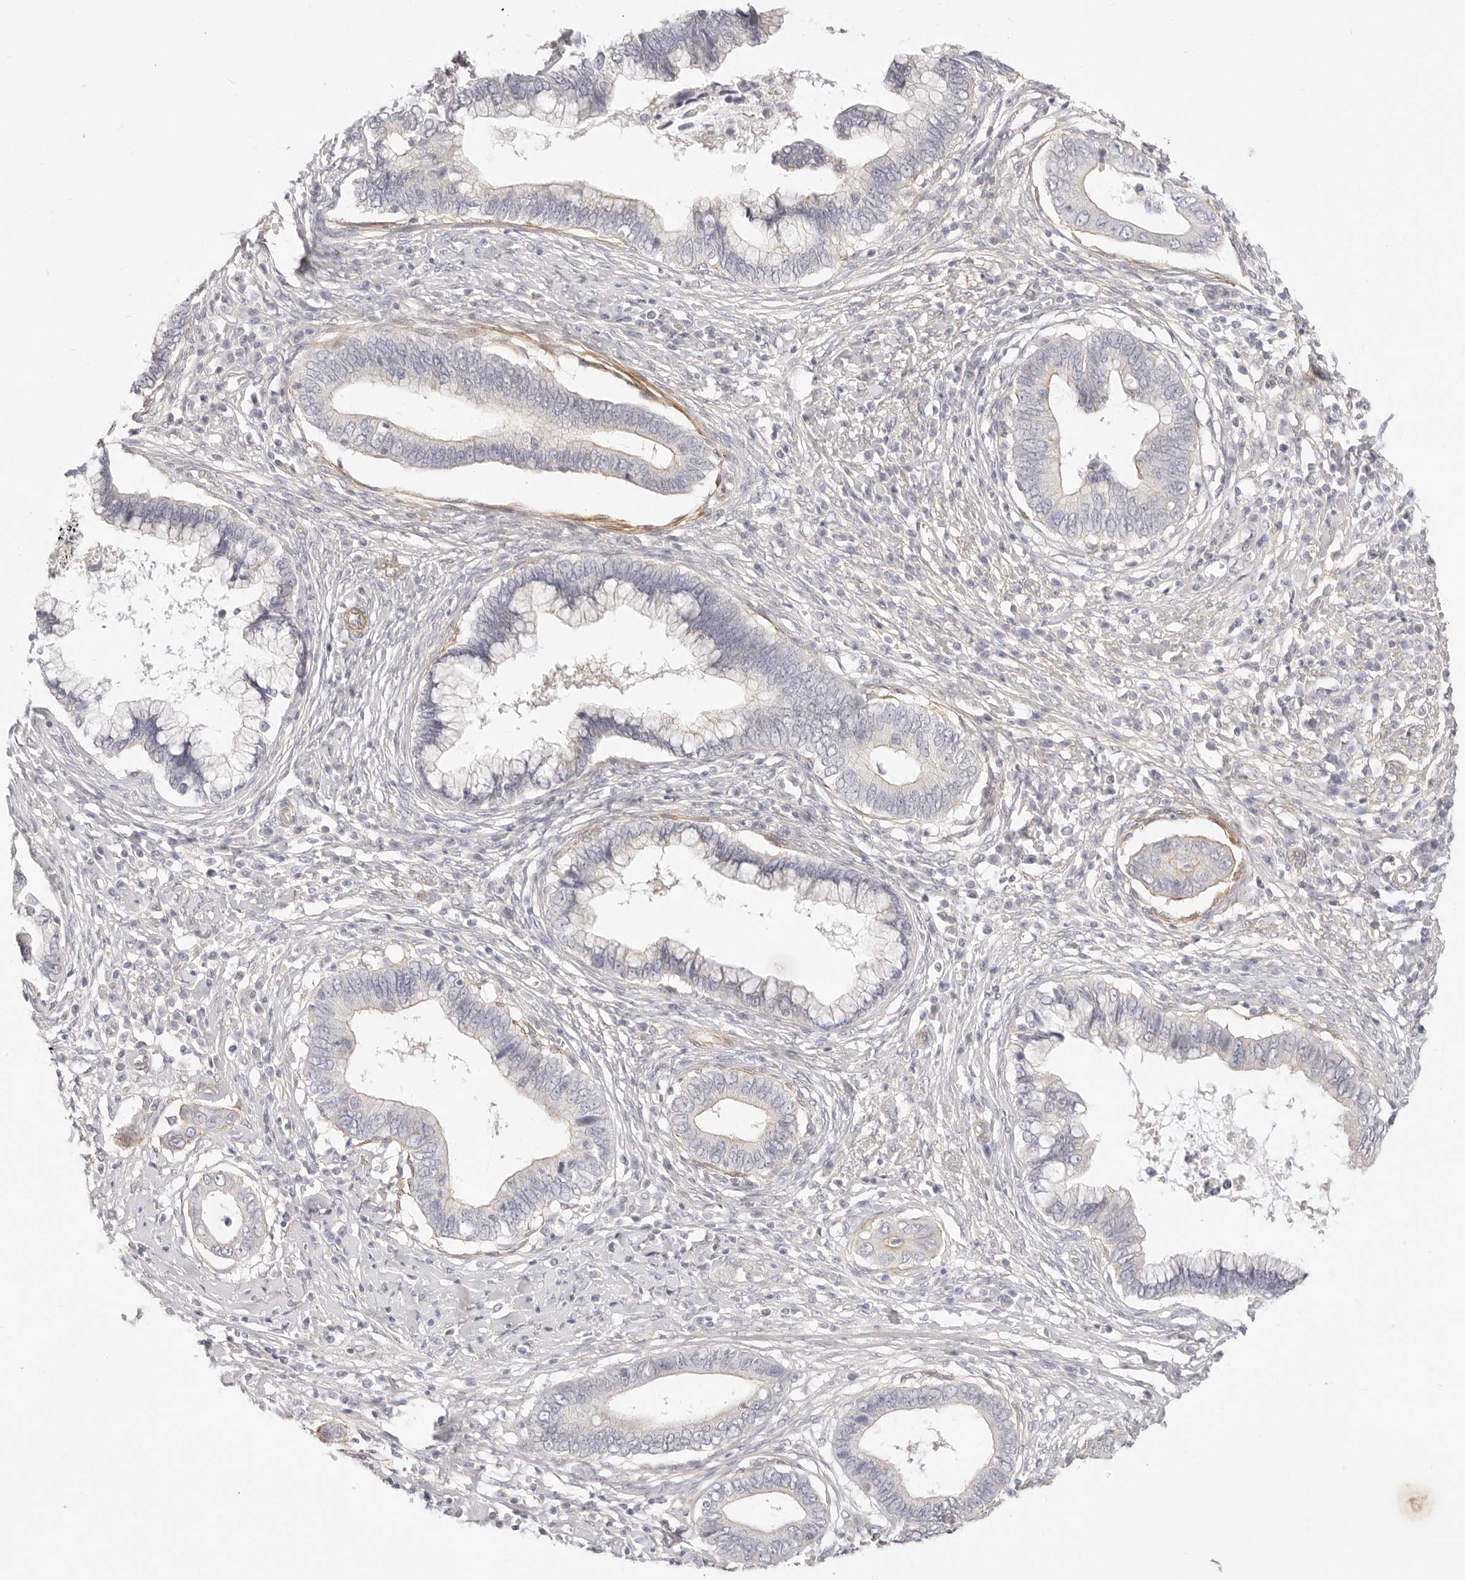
{"staining": {"intensity": "negative", "quantity": "none", "location": "none"}, "tissue": "cervical cancer", "cell_type": "Tumor cells", "image_type": "cancer", "snomed": [{"axis": "morphology", "description": "Adenocarcinoma, NOS"}, {"axis": "topography", "description": "Cervix"}], "caption": "A photomicrograph of human cervical cancer is negative for staining in tumor cells.", "gene": "UBXN10", "patient": {"sex": "female", "age": 44}}